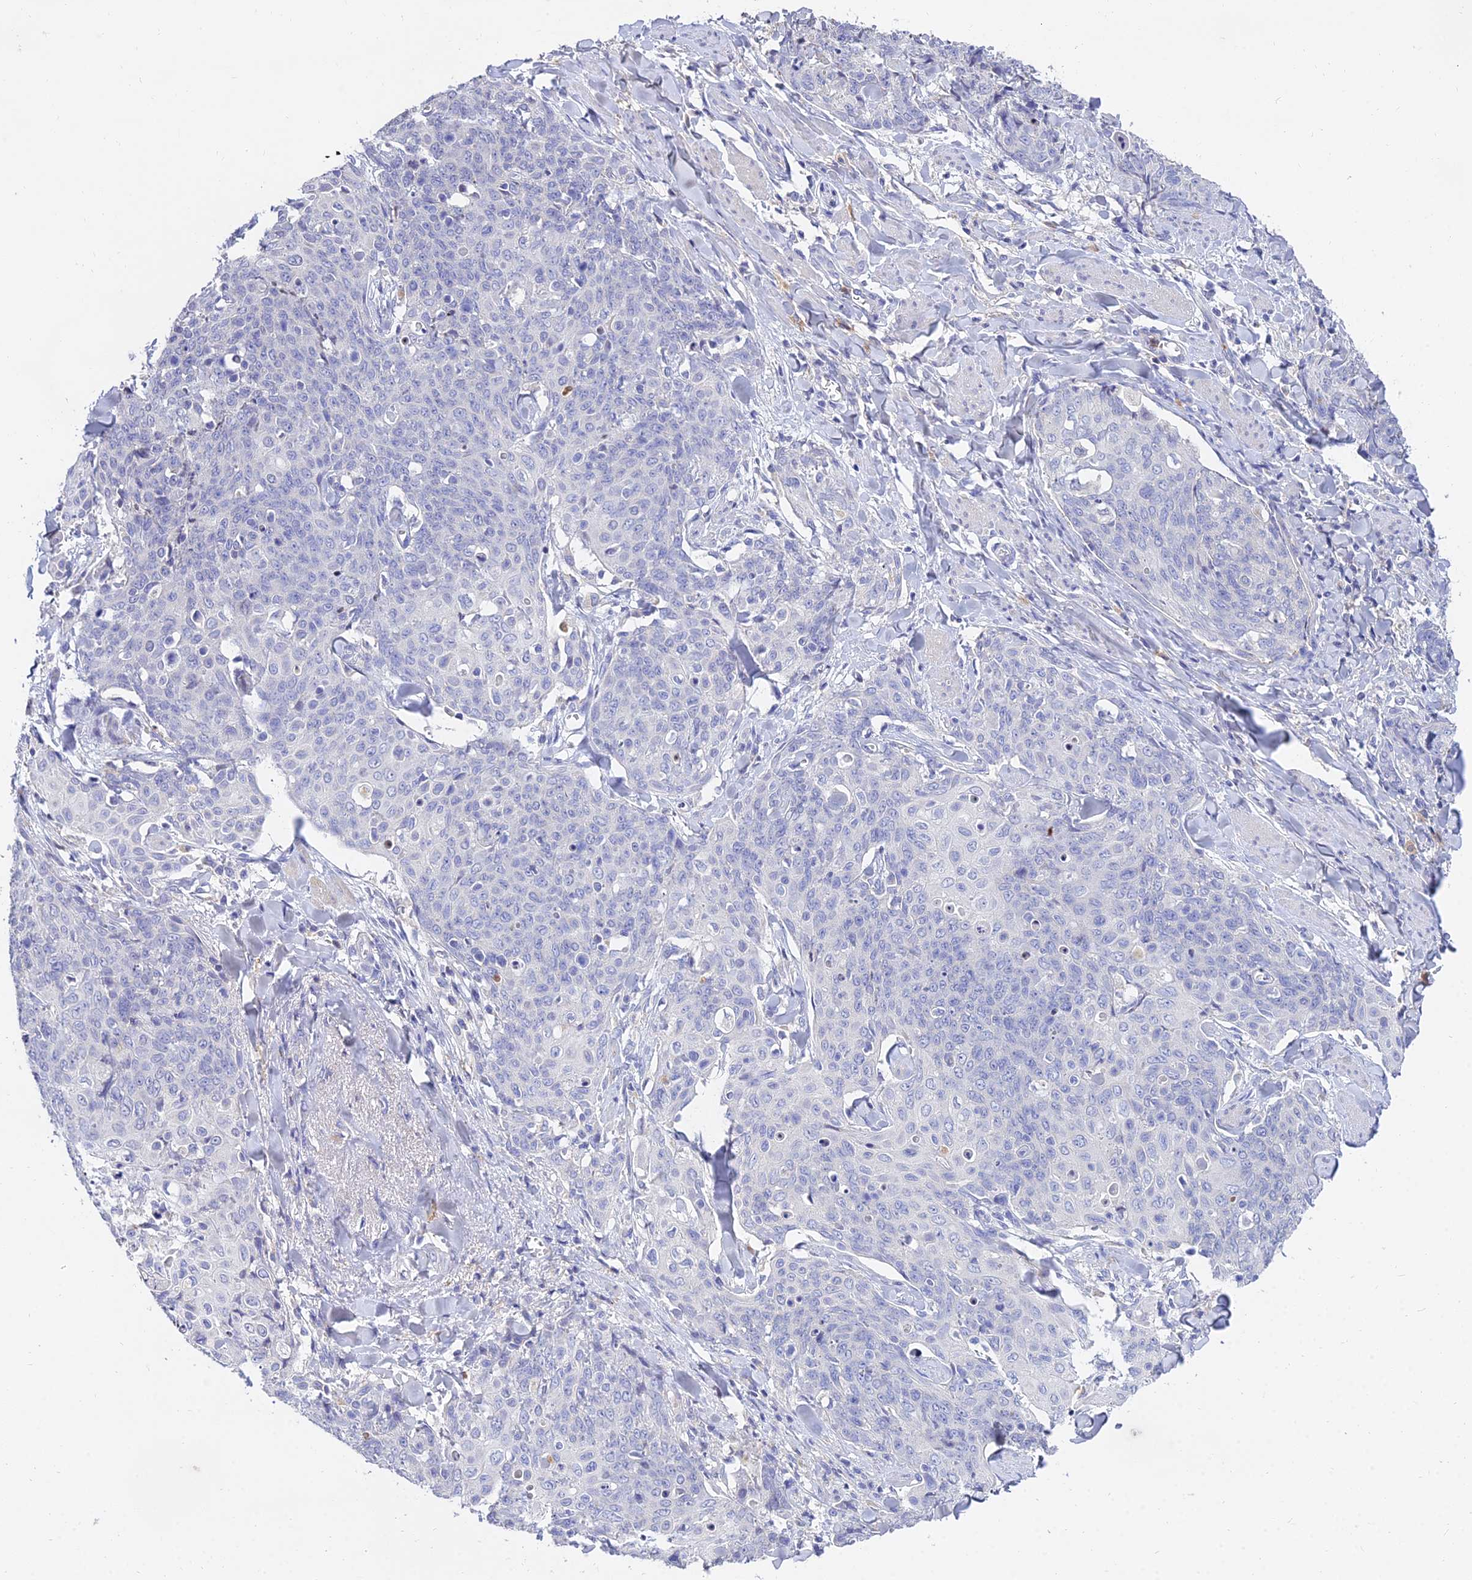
{"staining": {"intensity": "negative", "quantity": "none", "location": "none"}, "tissue": "skin cancer", "cell_type": "Tumor cells", "image_type": "cancer", "snomed": [{"axis": "morphology", "description": "Squamous cell carcinoma, NOS"}, {"axis": "topography", "description": "Skin"}, {"axis": "topography", "description": "Vulva"}], "caption": "IHC histopathology image of skin squamous cell carcinoma stained for a protein (brown), which reveals no staining in tumor cells.", "gene": "VWC2L", "patient": {"sex": "female", "age": 85}}